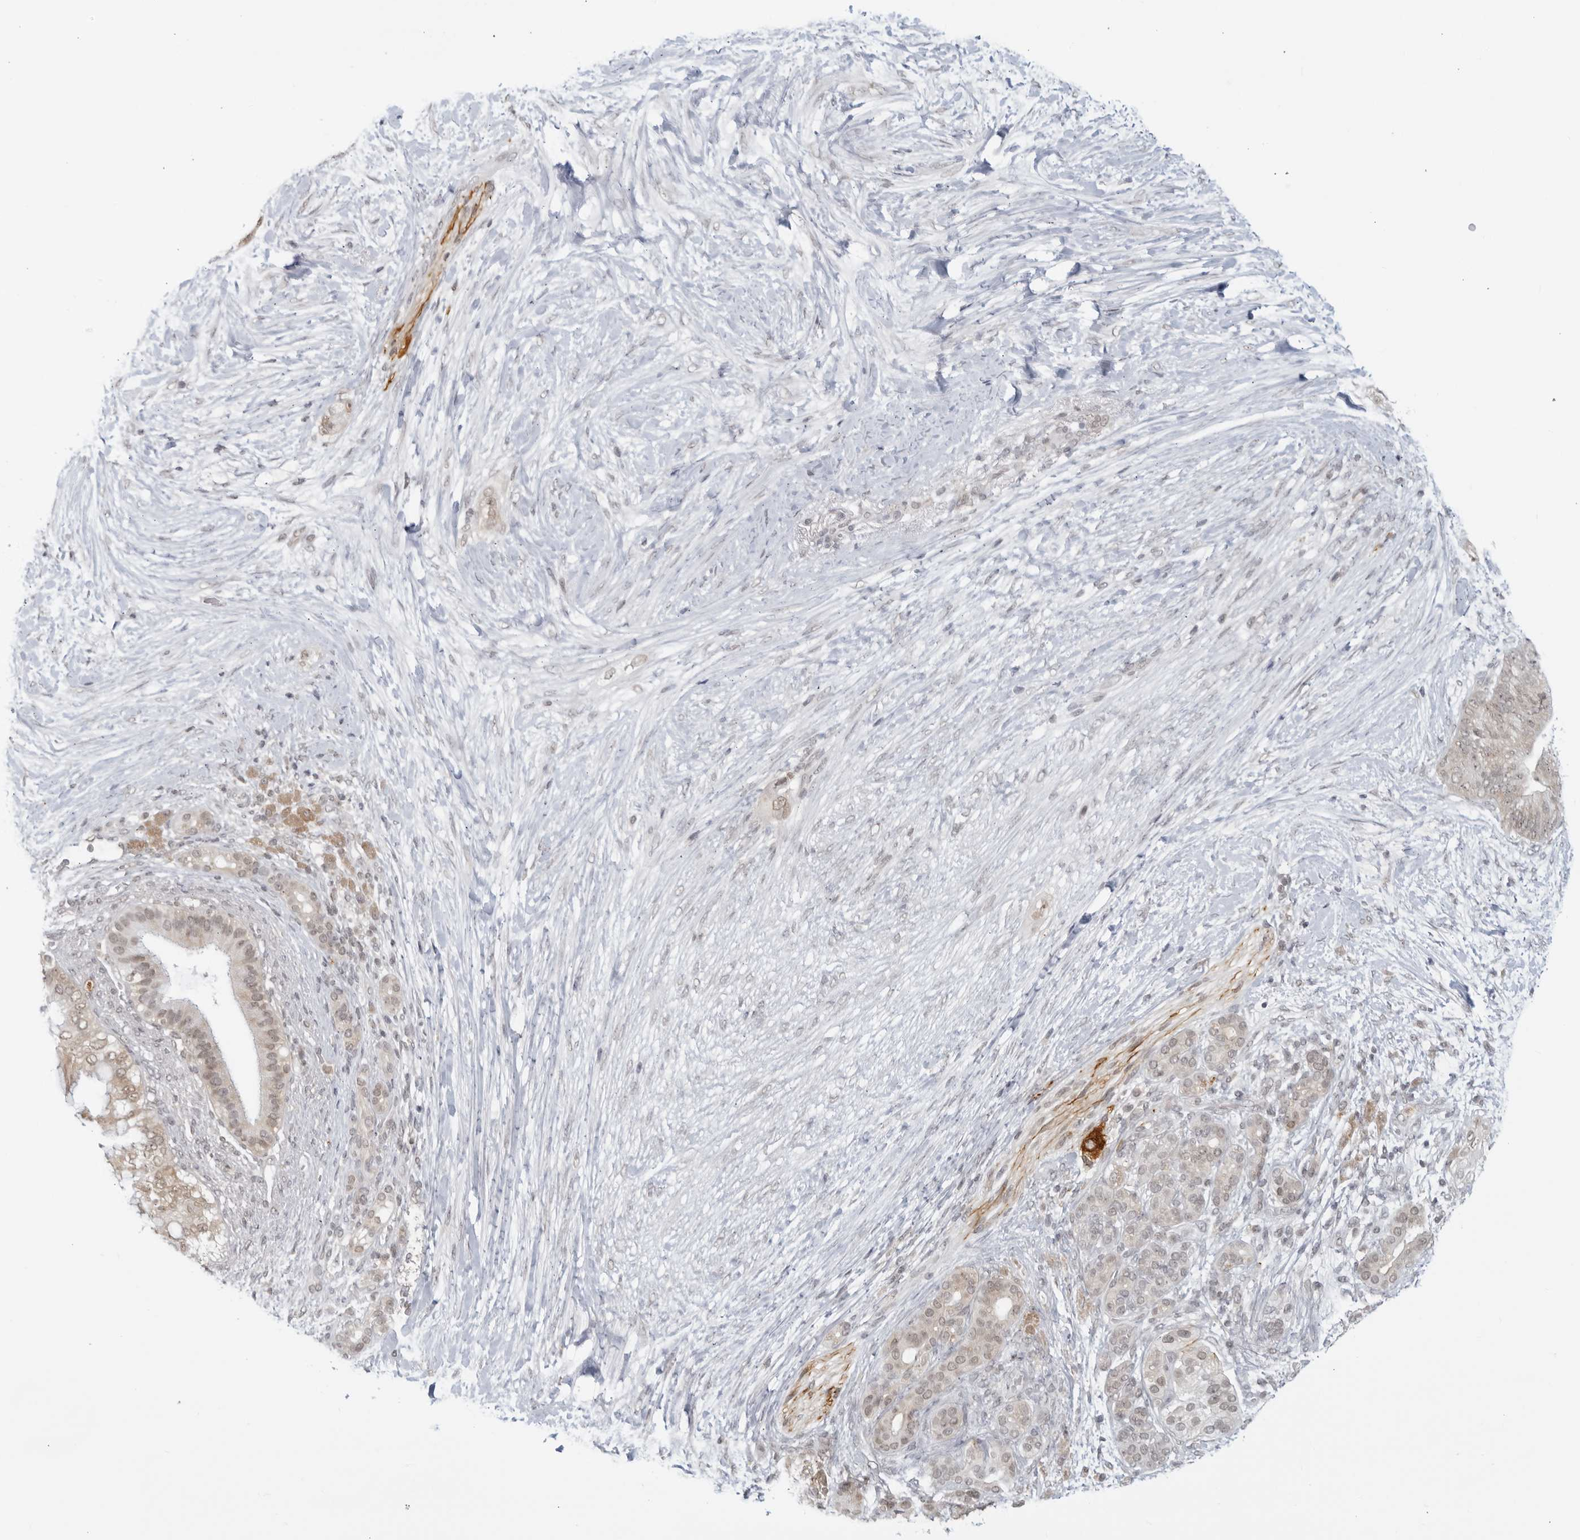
{"staining": {"intensity": "weak", "quantity": ">75%", "location": "nuclear"}, "tissue": "pancreatic cancer", "cell_type": "Tumor cells", "image_type": "cancer", "snomed": [{"axis": "morphology", "description": "Adenocarcinoma, NOS"}, {"axis": "topography", "description": "Pancreas"}], "caption": "The image shows immunohistochemical staining of adenocarcinoma (pancreatic). There is weak nuclear expression is present in about >75% of tumor cells.", "gene": "CC2D1B", "patient": {"sex": "male", "age": 53}}